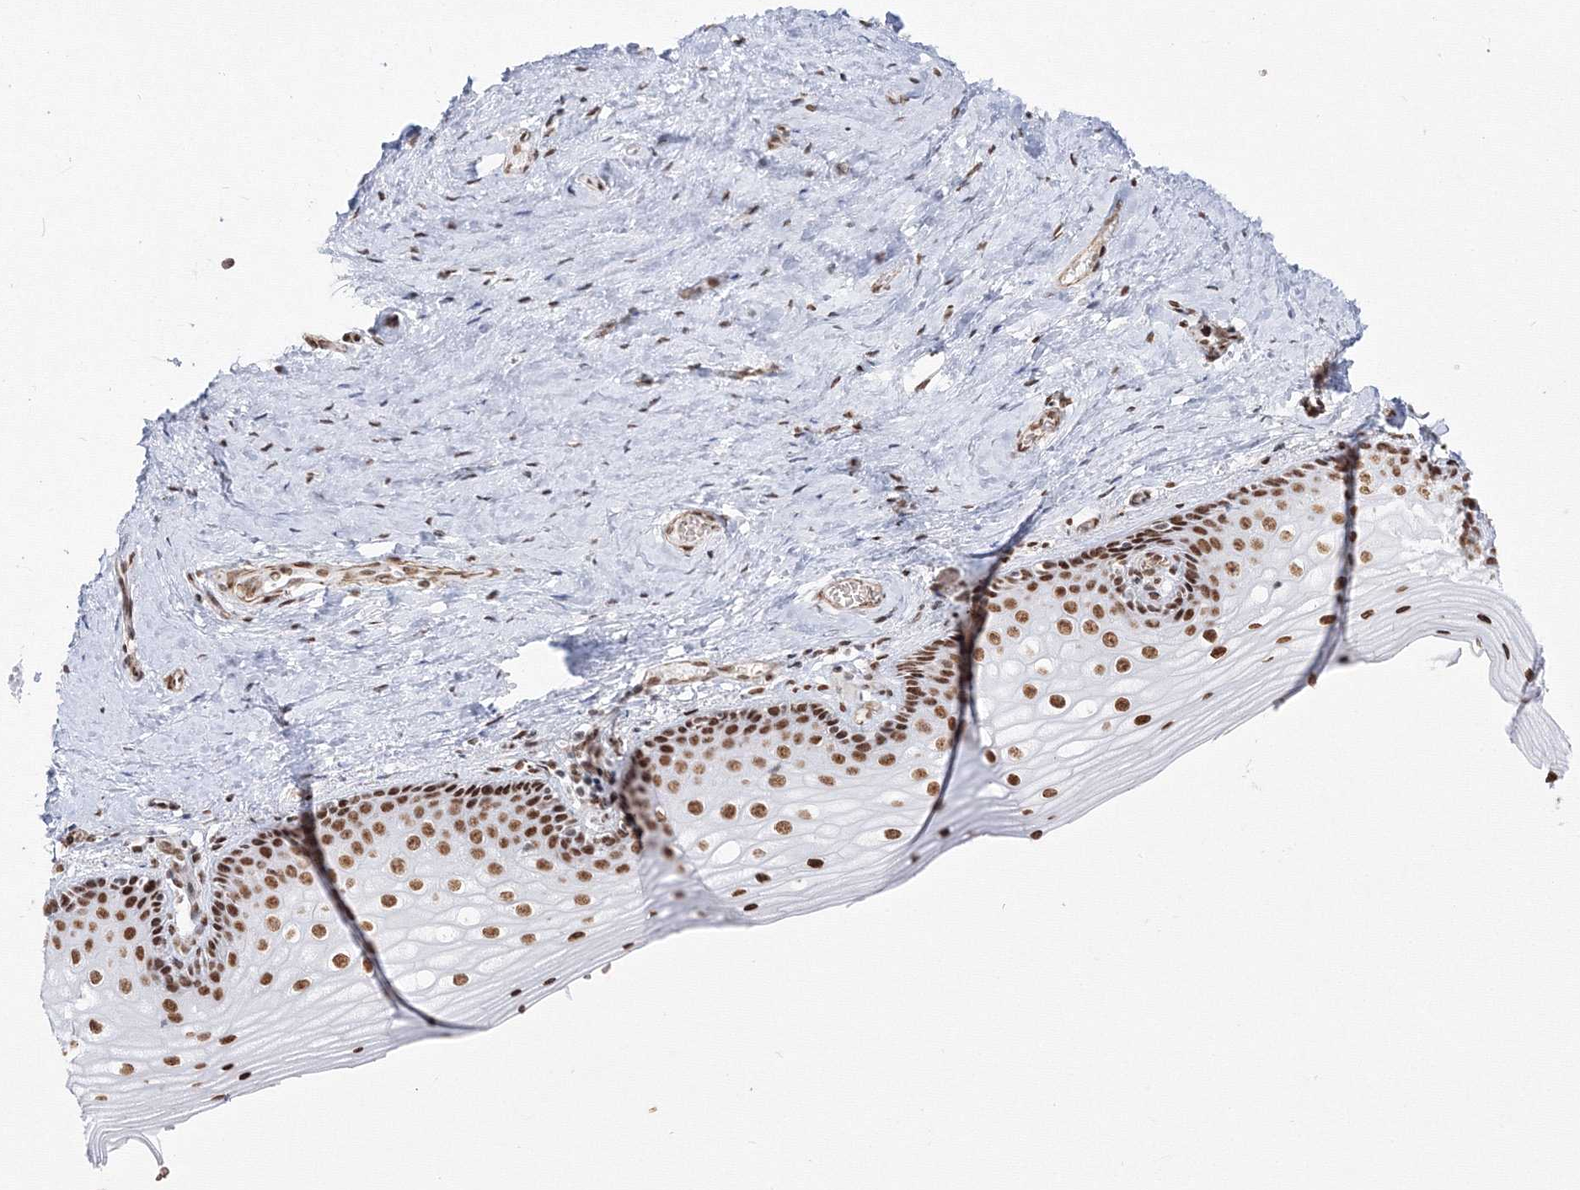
{"staining": {"intensity": "moderate", "quantity": ">75%", "location": "nuclear"}, "tissue": "vagina", "cell_type": "Squamous epithelial cells", "image_type": "normal", "snomed": [{"axis": "morphology", "description": "Normal tissue, NOS"}, {"axis": "topography", "description": "Vagina"}], "caption": "Squamous epithelial cells exhibit medium levels of moderate nuclear expression in approximately >75% of cells in unremarkable human vagina. Nuclei are stained in blue.", "gene": "ZNF638", "patient": {"sex": "female", "age": 46}}